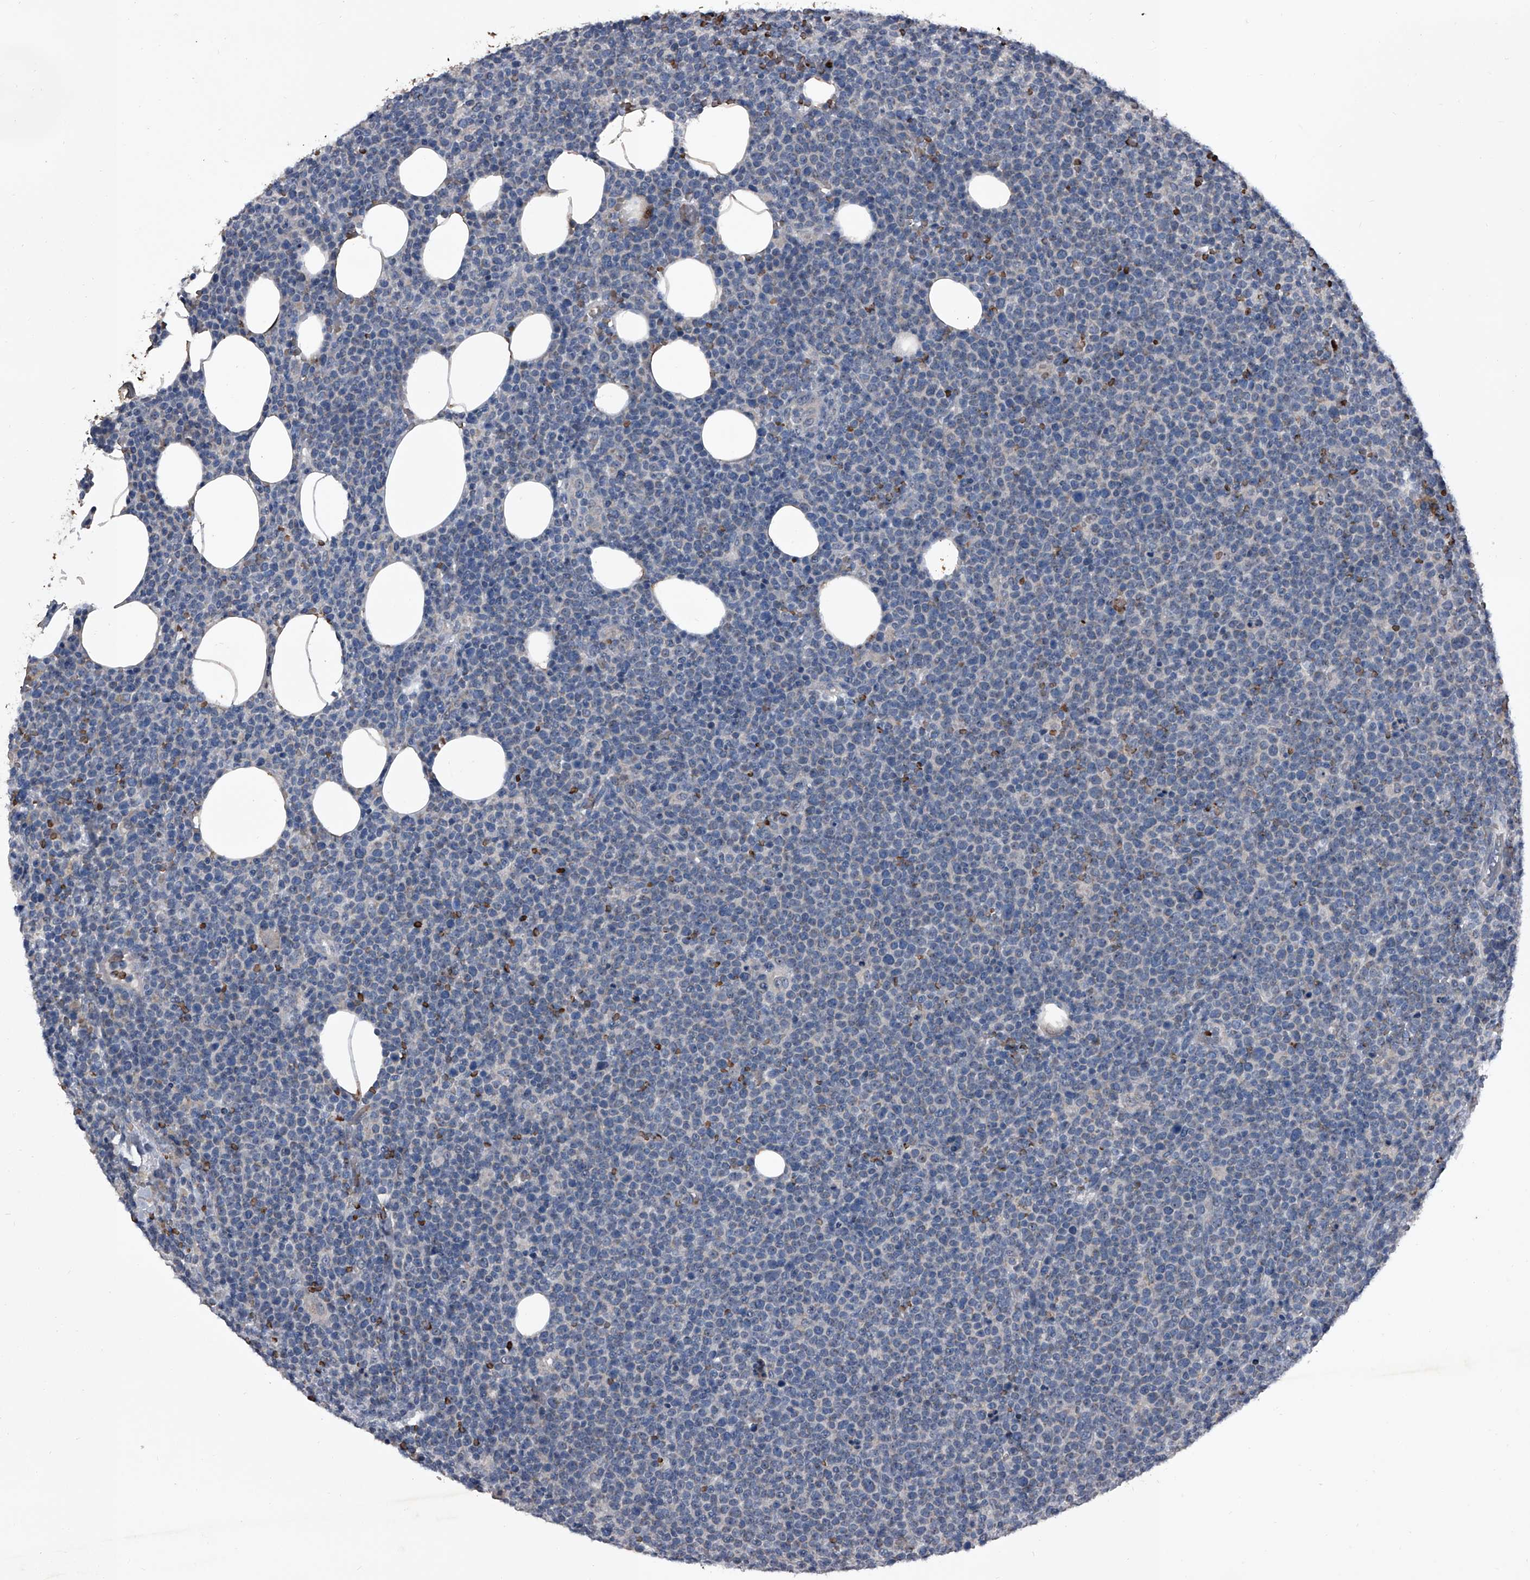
{"staining": {"intensity": "negative", "quantity": "none", "location": "none"}, "tissue": "lymphoma", "cell_type": "Tumor cells", "image_type": "cancer", "snomed": [{"axis": "morphology", "description": "Malignant lymphoma, non-Hodgkin's type, High grade"}, {"axis": "topography", "description": "Lymph node"}], "caption": "Human lymphoma stained for a protein using immunohistochemistry (IHC) exhibits no positivity in tumor cells.", "gene": "CEP85L", "patient": {"sex": "male", "age": 61}}